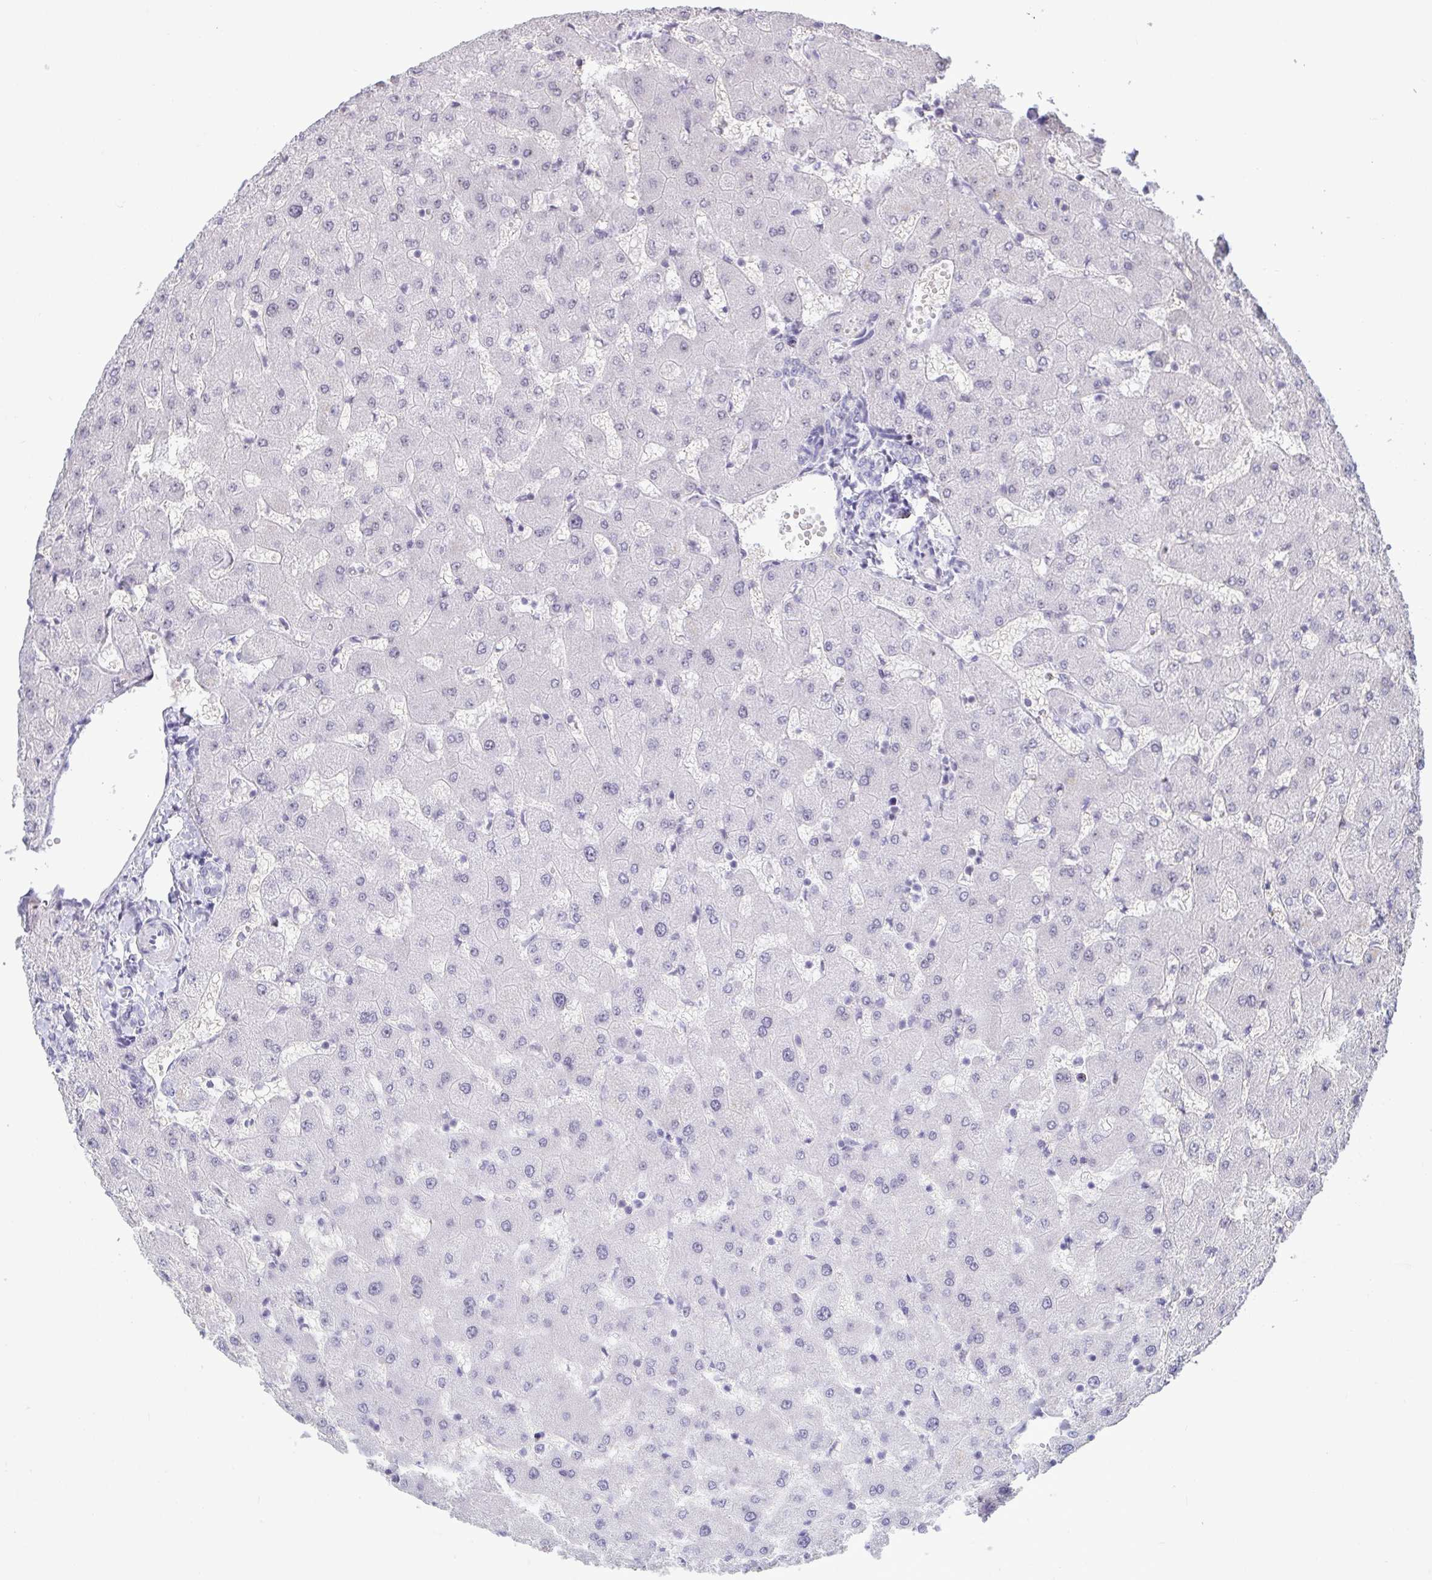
{"staining": {"intensity": "negative", "quantity": "none", "location": "none"}, "tissue": "liver", "cell_type": "Cholangiocytes", "image_type": "normal", "snomed": [{"axis": "morphology", "description": "Normal tissue, NOS"}, {"axis": "topography", "description": "Liver"}], "caption": "High power microscopy photomicrograph of an IHC photomicrograph of normal liver, revealing no significant expression in cholangiocytes. The staining was performed using DAB (3,3'-diaminobenzidine) to visualize the protein expression in brown, while the nuclei were stained in blue with hematoxylin (Magnification: 20x).", "gene": "SUPT16H", "patient": {"sex": "female", "age": 63}}